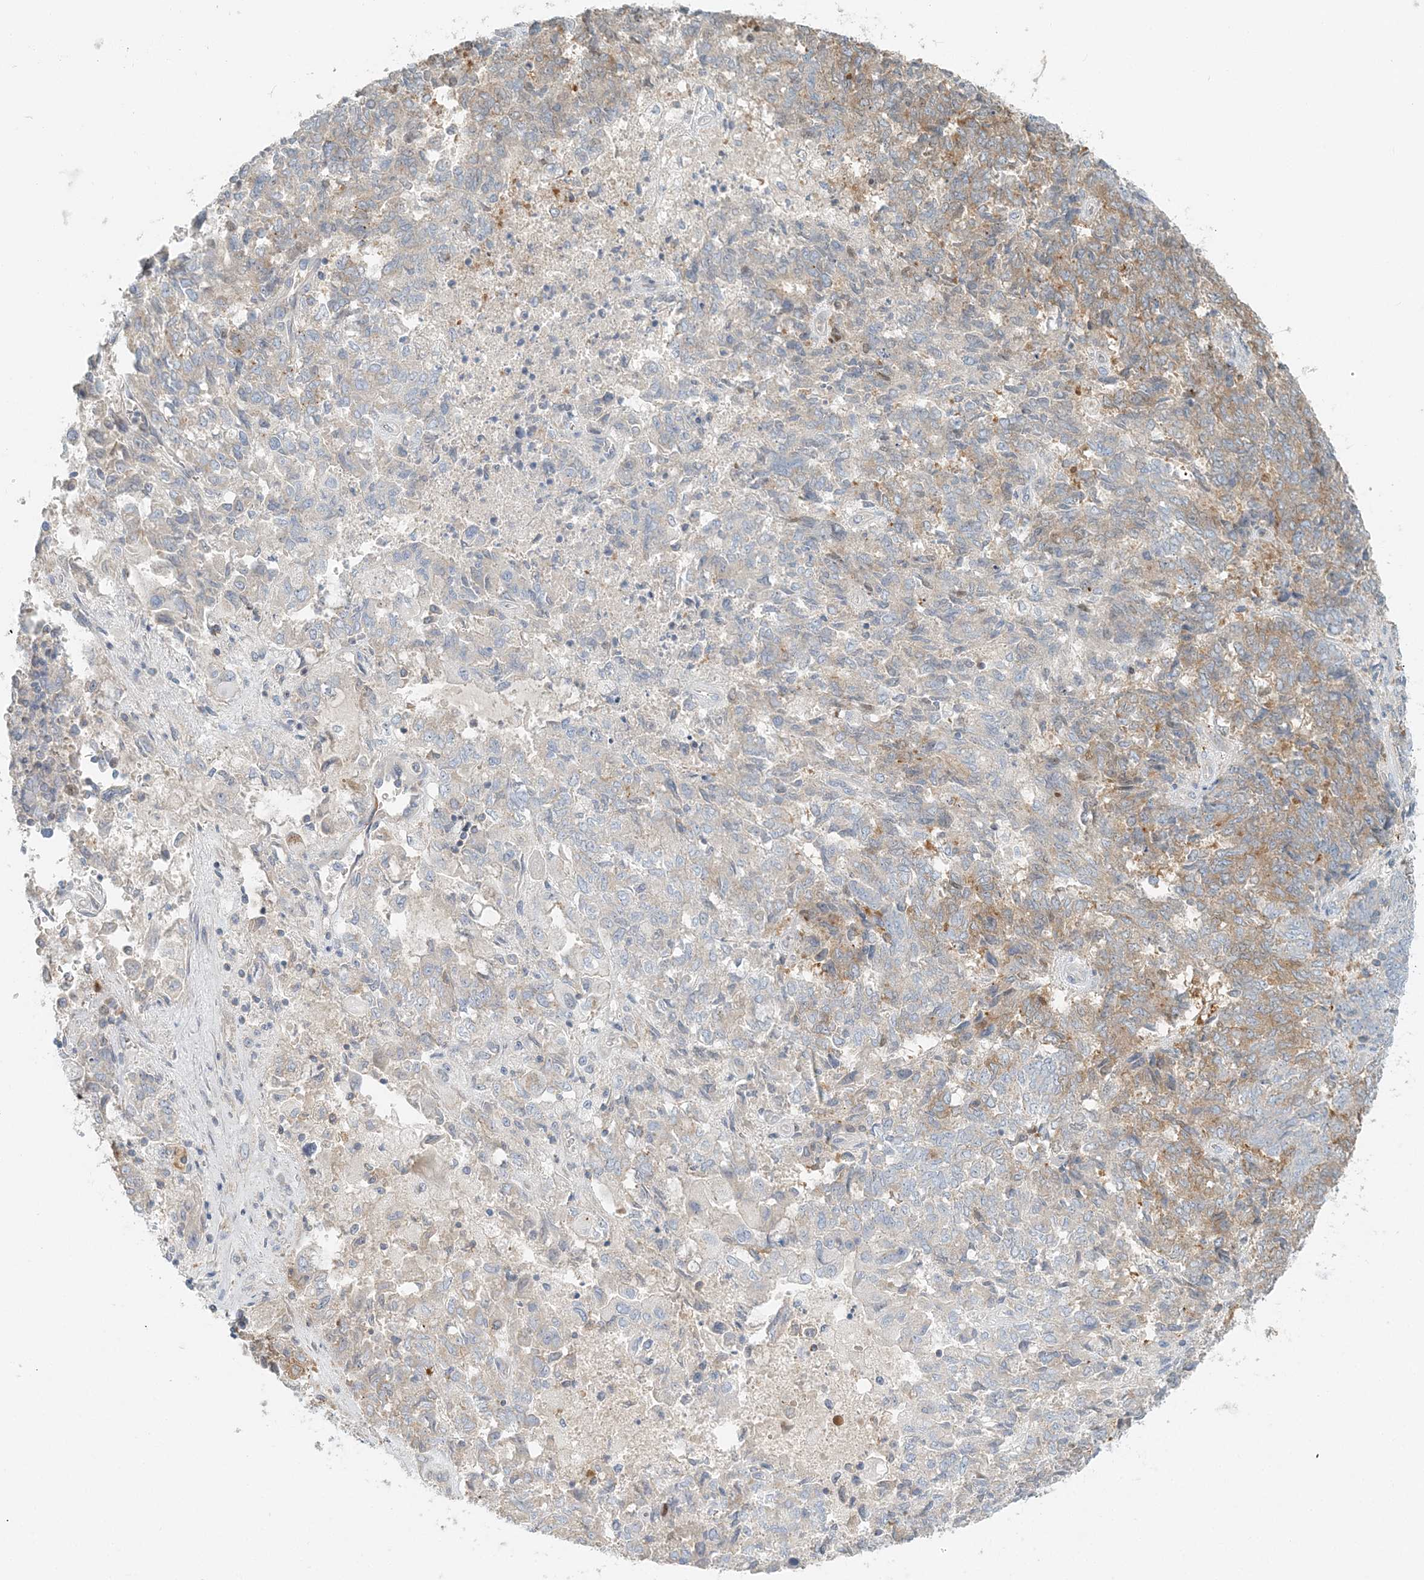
{"staining": {"intensity": "weak", "quantity": "<25%", "location": "cytoplasmic/membranous"}, "tissue": "endometrial cancer", "cell_type": "Tumor cells", "image_type": "cancer", "snomed": [{"axis": "morphology", "description": "Adenocarcinoma, NOS"}, {"axis": "topography", "description": "Endometrium"}], "caption": "The photomicrograph displays no significant expression in tumor cells of endometrial cancer (adenocarcinoma). (DAB IHC, high magnification).", "gene": "NAA11", "patient": {"sex": "female", "age": 80}}